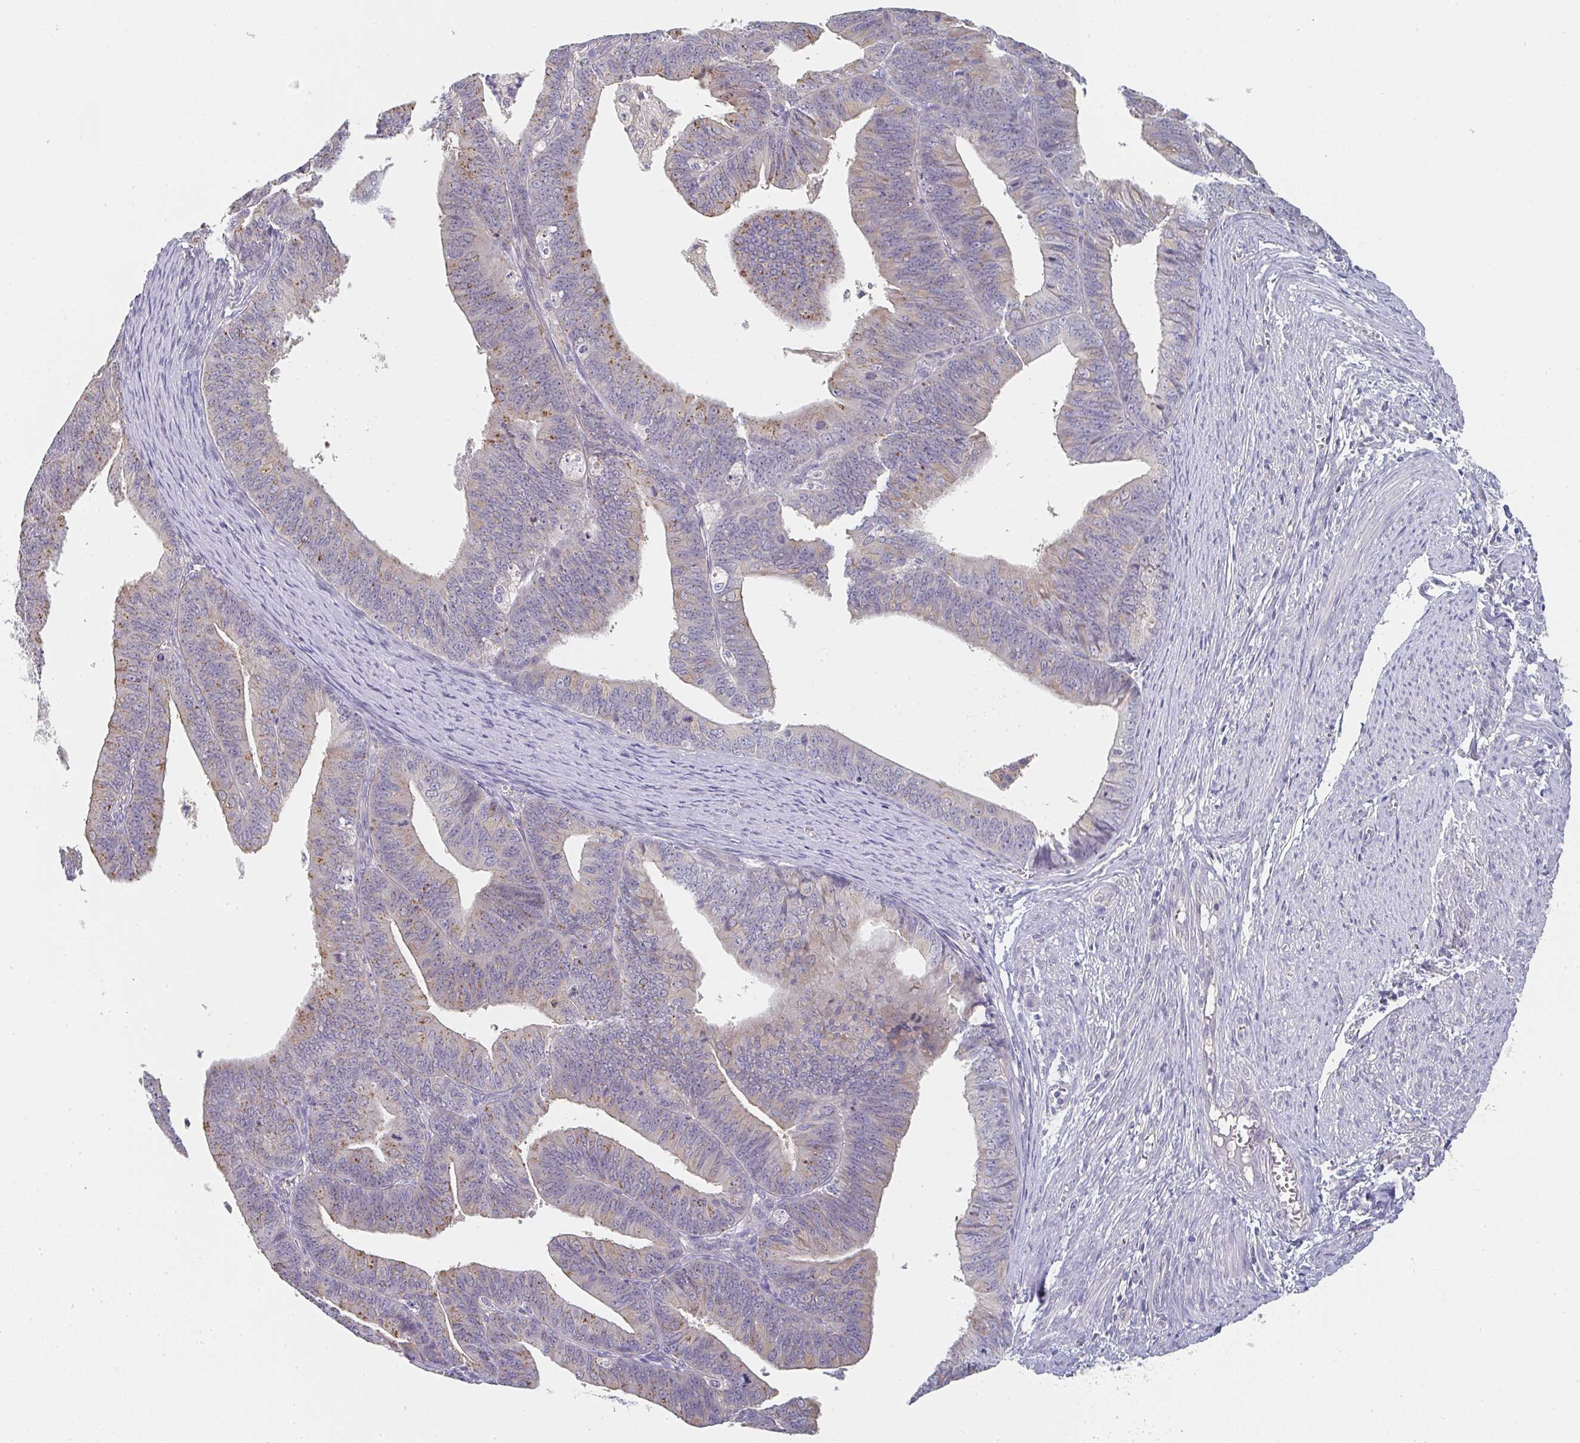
{"staining": {"intensity": "moderate", "quantity": "<25%", "location": "cytoplasmic/membranous"}, "tissue": "endometrial cancer", "cell_type": "Tumor cells", "image_type": "cancer", "snomed": [{"axis": "morphology", "description": "Adenocarcinoma, NOS"}, {"axis": "topography", "description": "Endometrium"}], "caption": "DAB immunohistochemical staining of human endometrial cancer (adenocarcinoma) exhibits moderate cytoplasmic/membranous protein positivity in about <25% of tumor cells.", "gene": "CHMP5", "patient": {"sex": "female", "age": 73}}